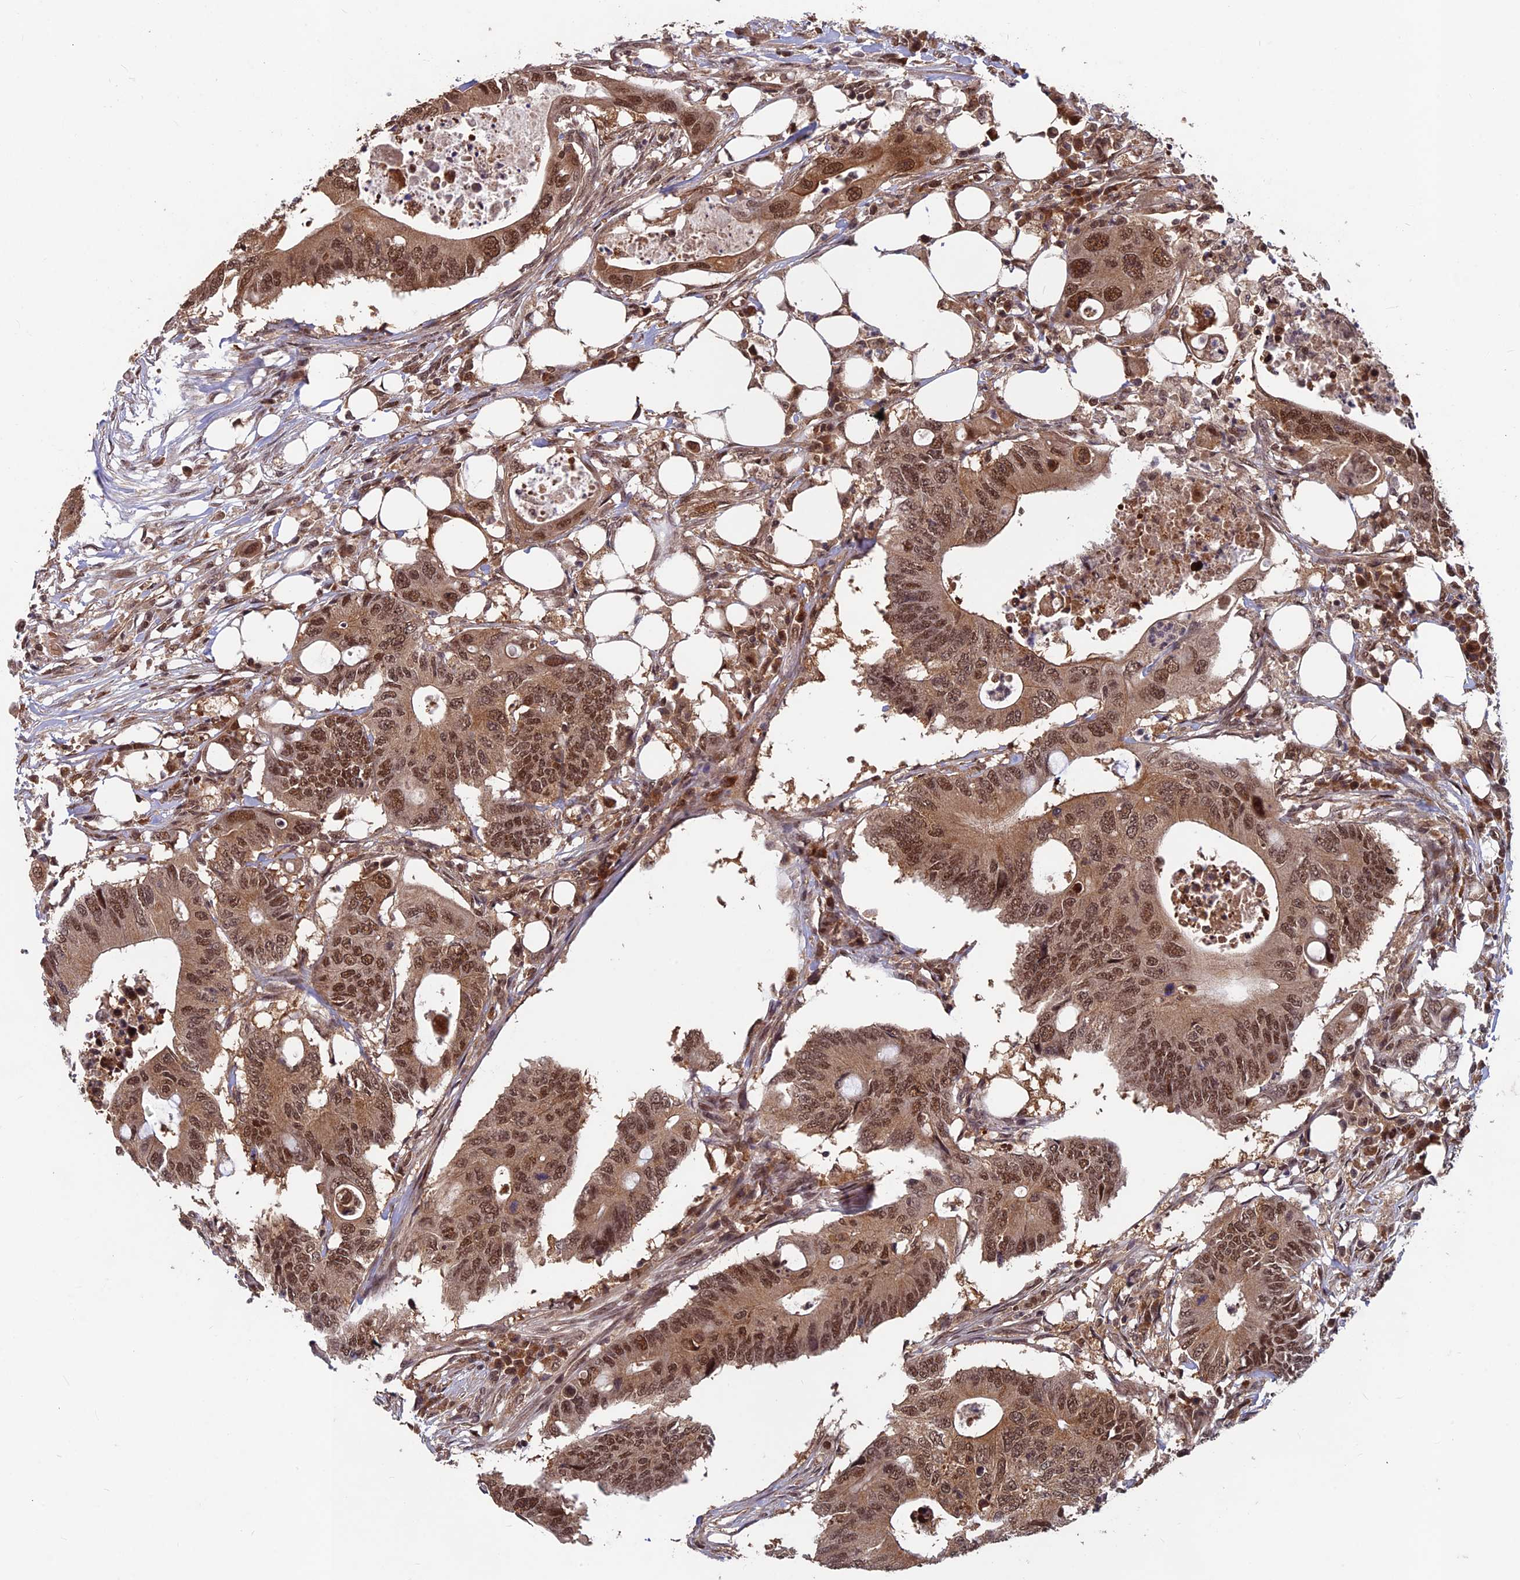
{"staining": {"intensity": "moderate", "quantity": ">75%", "location": "nuclear"}, "tissue": "colorectal cancer", "cell_type": "Tumor cells", "image_type": "cancer", "snomed": [{"axis": "morphology", "description": "Adenocarcinoma, NOS"}, {"axis": "topography", "description": "Colon"}], "caption": "IHC (DAB) staining of colorectal cancer exhibits moderate nuclear protein expression in approximately >75% of tumor cells.", "gene": "FAM53C", "patient": {"sex": "male", "age": 71}}